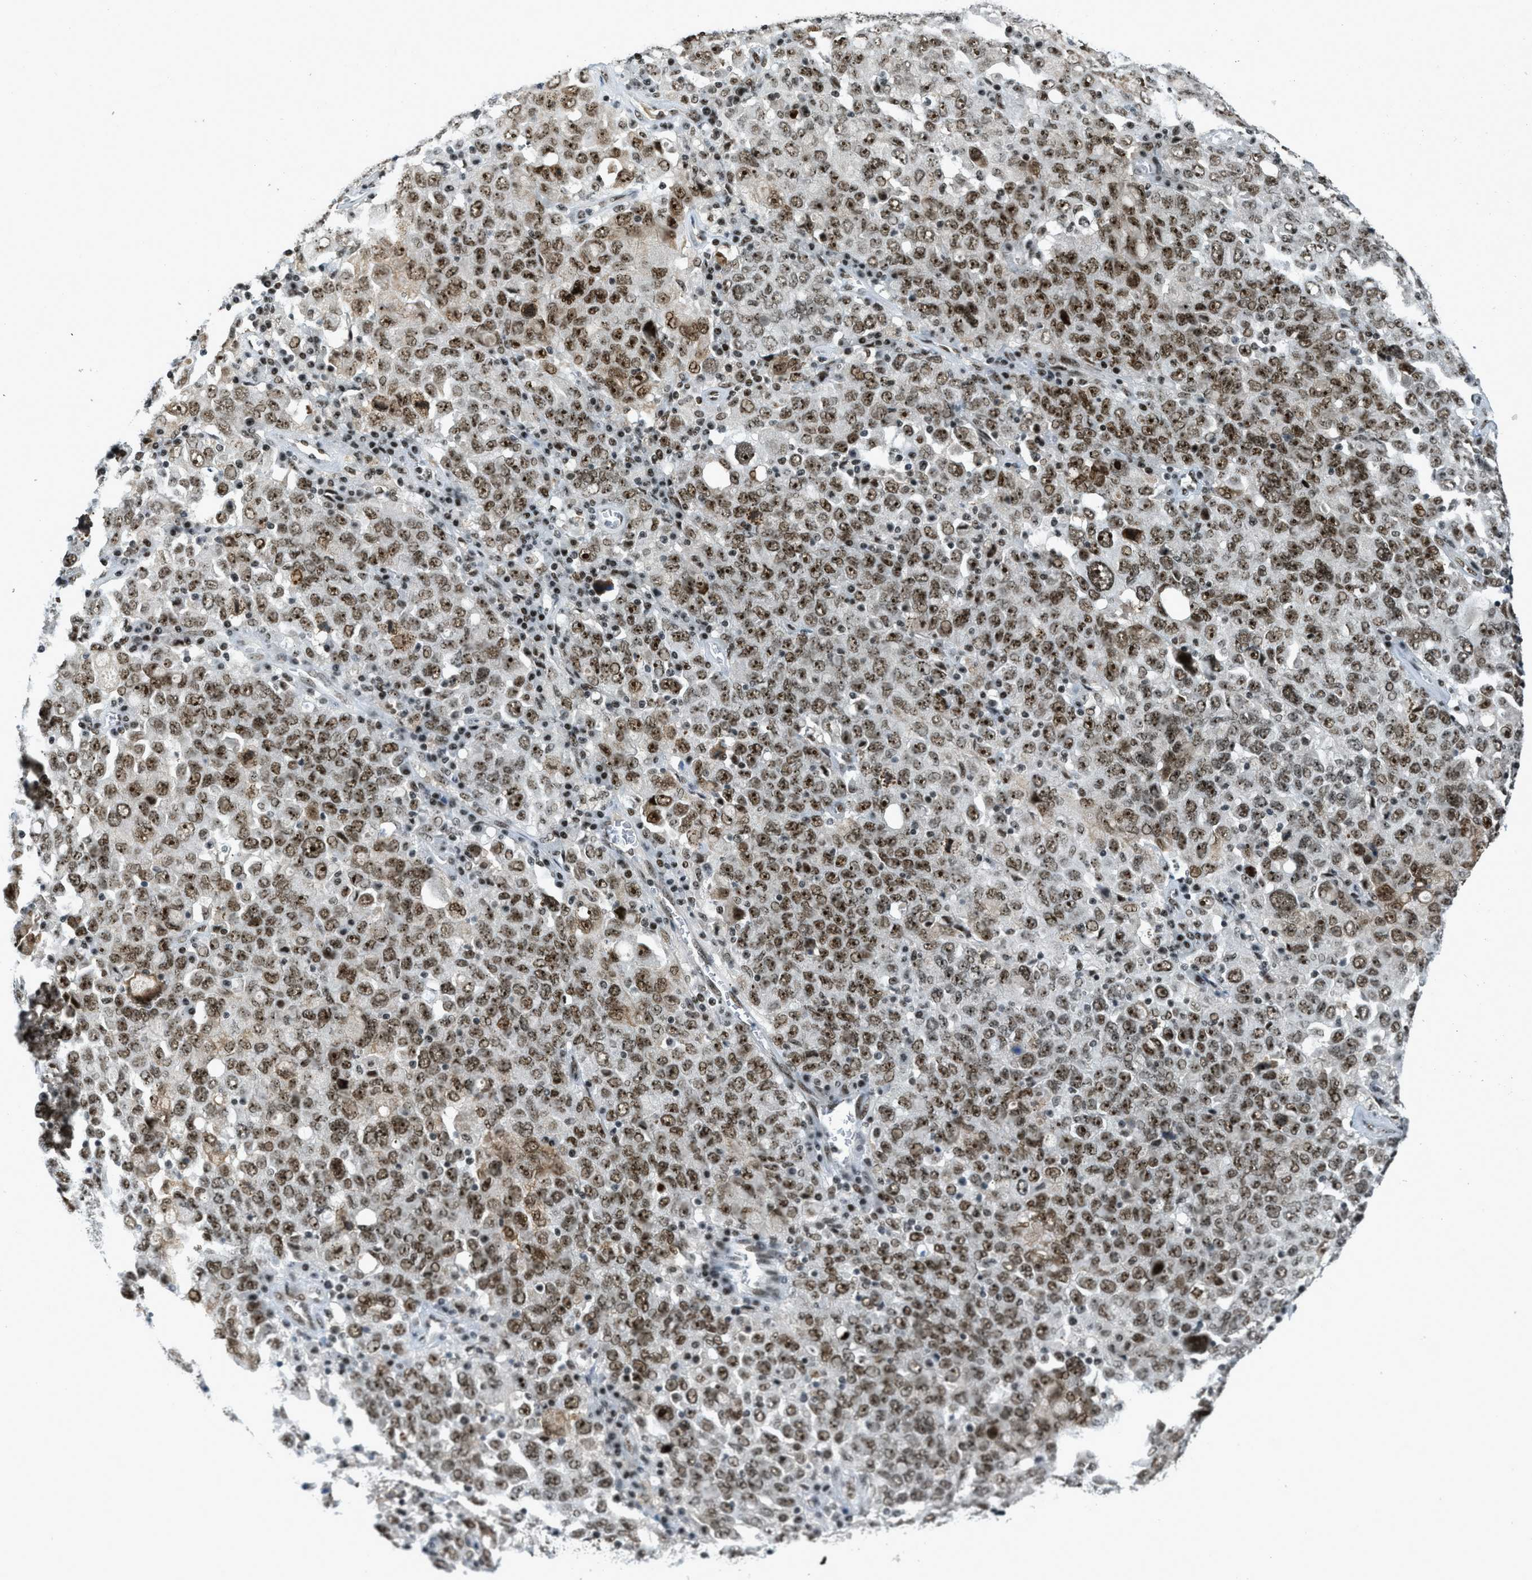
{"staining": {"intensity": "strong", "quantity": ">75%", "location": "nuclear"}, "tissue": "ovarian cancer", "cell_type": "Tumor cells", "image_type": "cancer", "snomed": [{"axis": "morphology", "description": "Carcinoma, endometroid"}, {"axis": "topography", "description": "Ovary"}], "caption": "A photomicrograph of human ovarian endometroid carcinoma stained for a protein displays strong nuclear brown staining in tumor cells.", "gene": "URB1", "patient": {"sex": "female", "age": 62}}